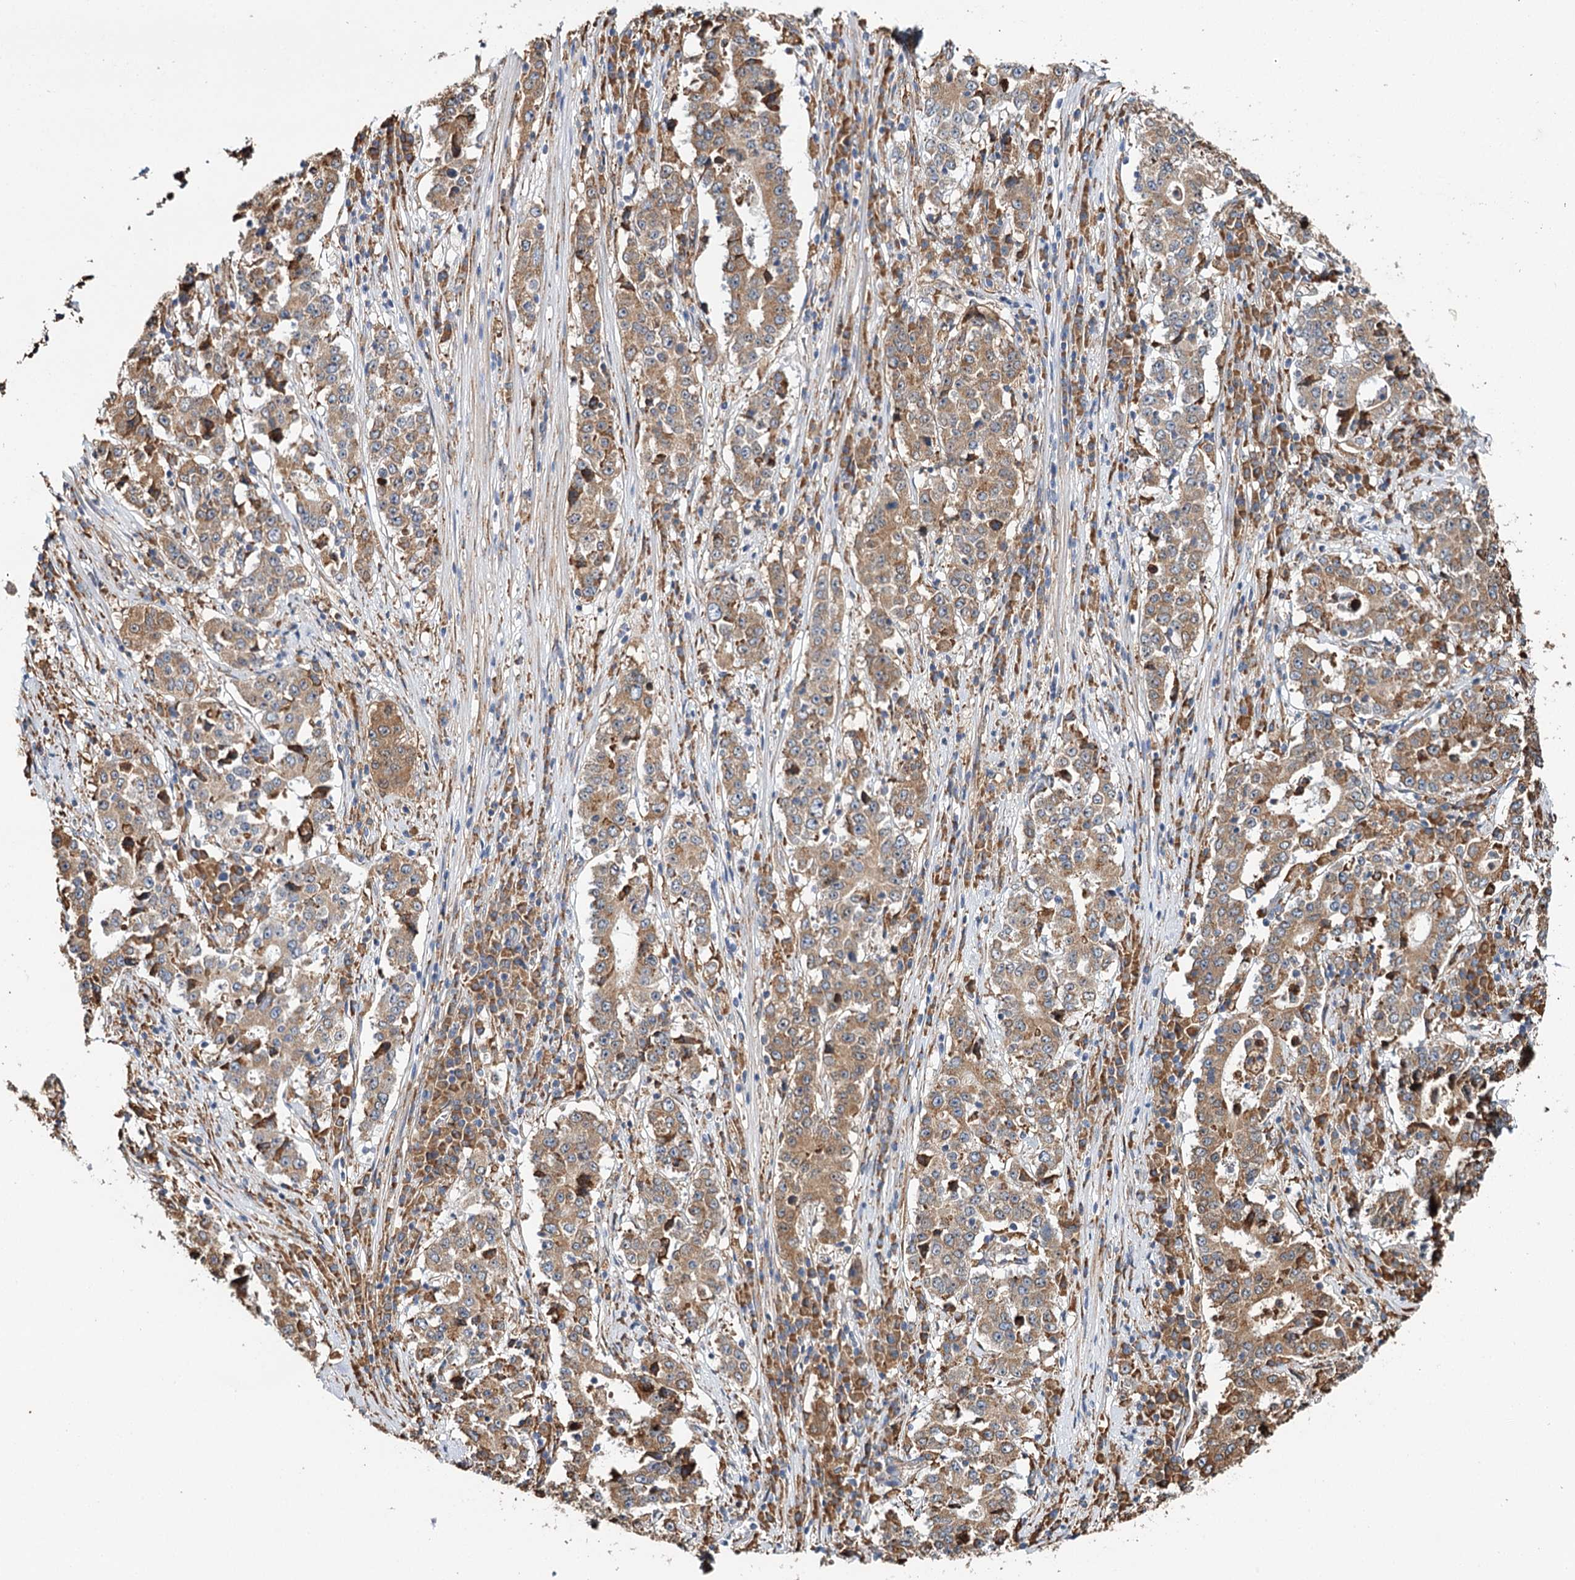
{"staining": {"intensity": "moderate", "quantity": ">75%", "location": "cytoplasmic/membranous"}, "tissue": "stomach cancer", "cell_type": "Tumor cells", "image_type": "cancer", "snomed": [{"axis": "morphology", "description": "Adenocarcinoma, NOS"}, {"axis": "topography", "description": "Stomach"}], "caption": "High-power microscopy captured an IHC image of stomach cancer (adenocarcinoma), revealing moderate cytoplasmic/membranous staining in about >75% of tumor cells.", "gene": "VEGFA", "patient": {"sex": "male", "age": 59}}